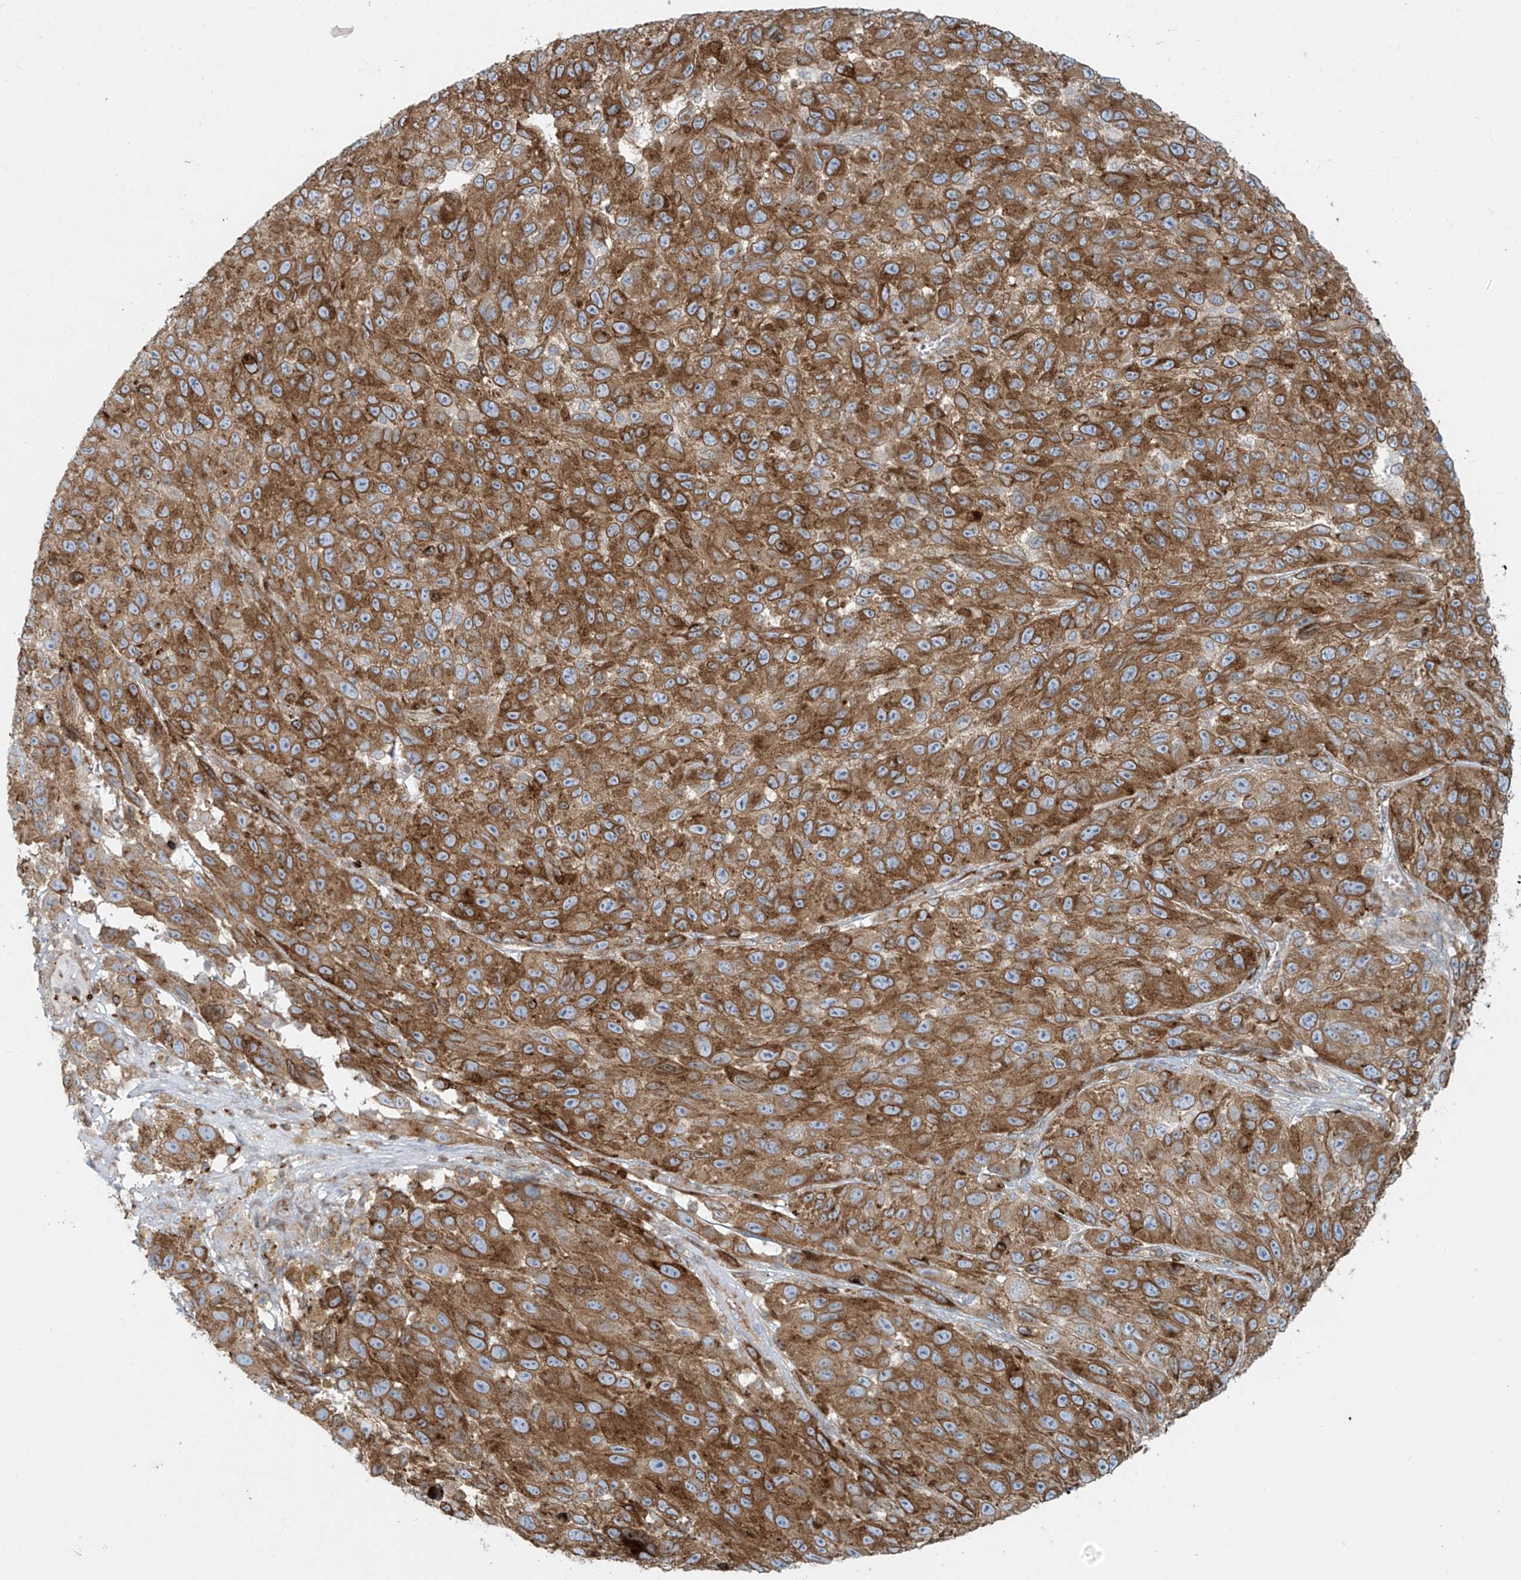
{"staining": {"intensity": "strong", "quantity": ">75%", "location": "cytoplasmic/membranous"}, "tissue": "melanoma", "cell_type": "Tumor cells", "image_type": "cancer", "snomed": [{"axis": "morphology", "description": "Malignant melanoma, NOS"}, {"axis": "topography", "description": "Skin"}], "caption": "Human melanoma stained with a protein marker demonstrates strong staining in tumor cells.", "gene": "LZTS3", "patient": {"sex": "female", "age": 96}}